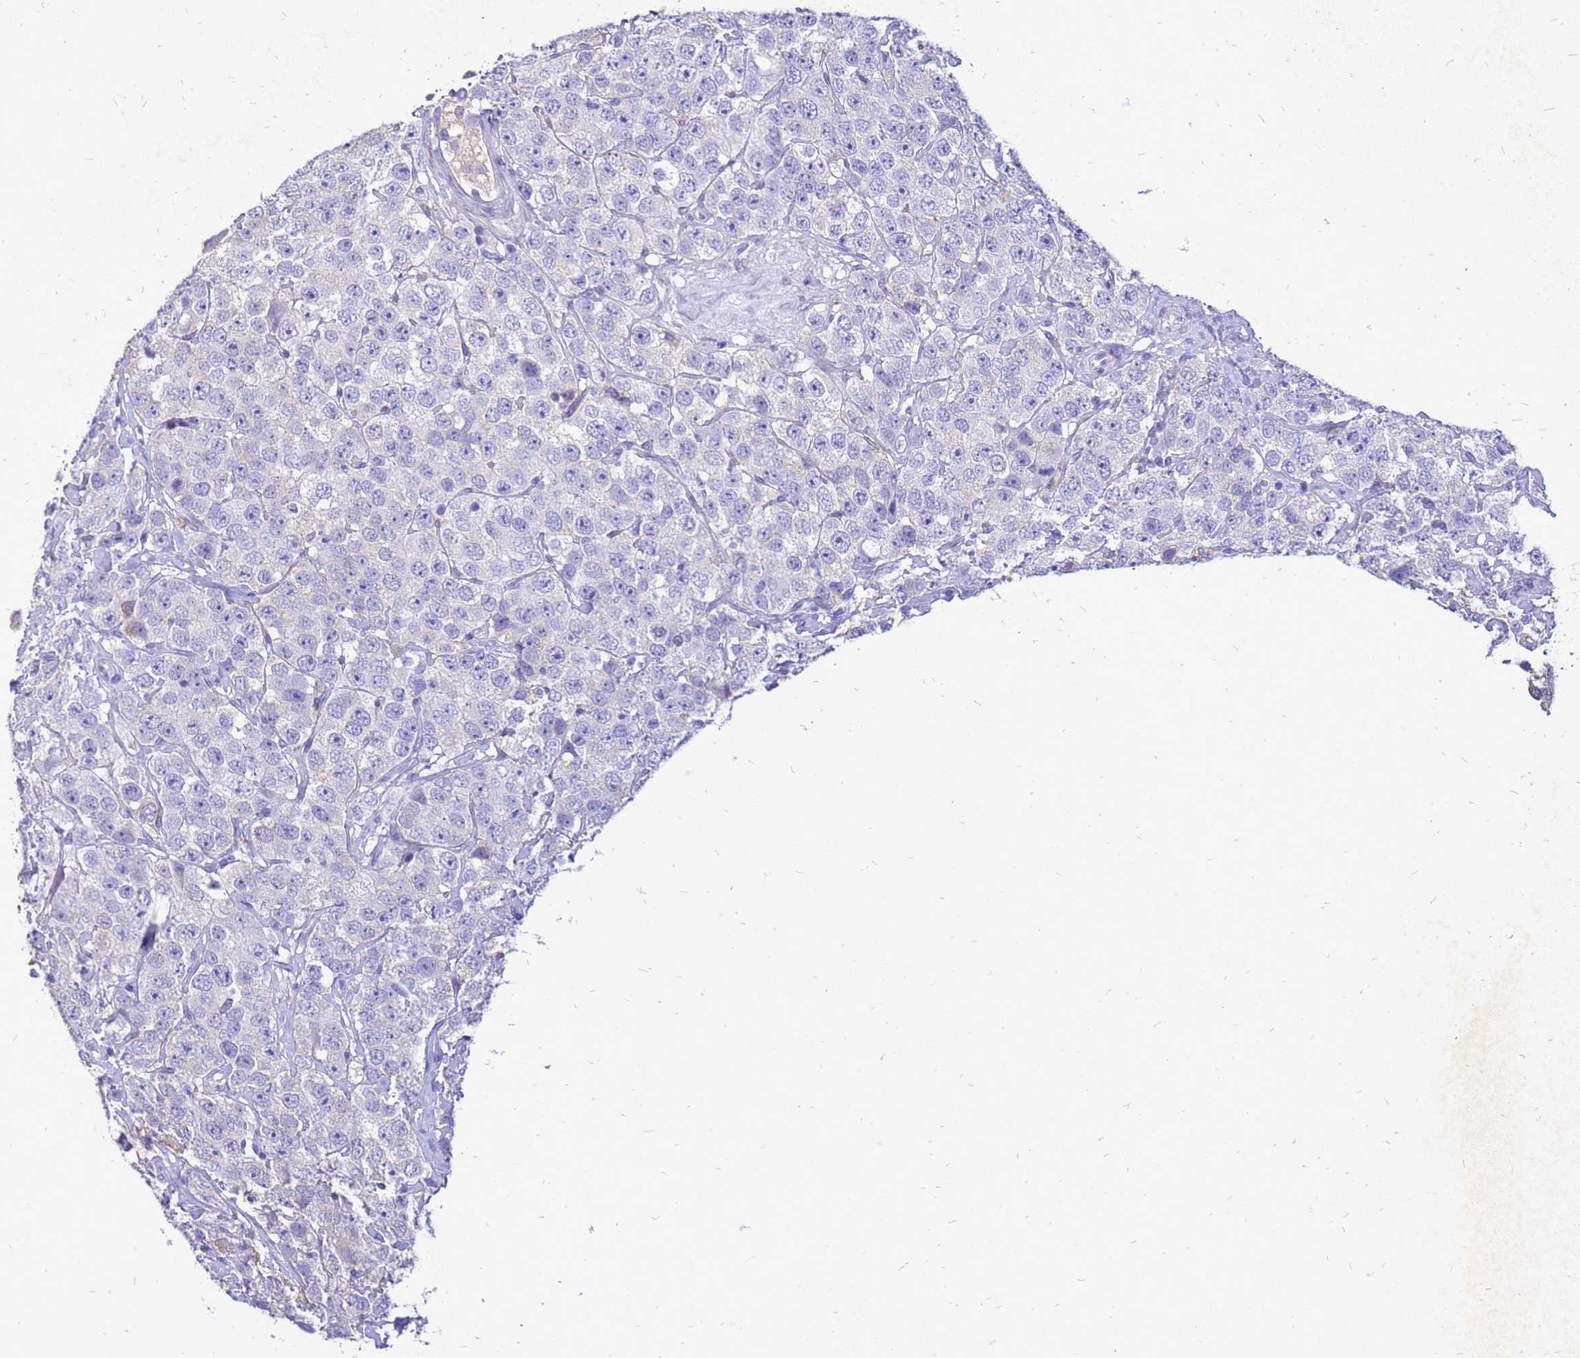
{"staining": {"intensity": "negative", "quantity": "none", "location": "none"}, "tissue": "testis cancer", "cell_type": "Tumor cells", "image_type": "cancer", "snomed": [{"axis": "morphology", "description": "Seminoma, NOS"}, {"axis": "topography", "description": "Testis"}], "caption": "This is a image of immunohistochemistry (IHC) staining of testis seminoma, which shows no expression in tumor cells.", "gene": "AKR1C1", "patient": {"sex": "male", "age": 28}}